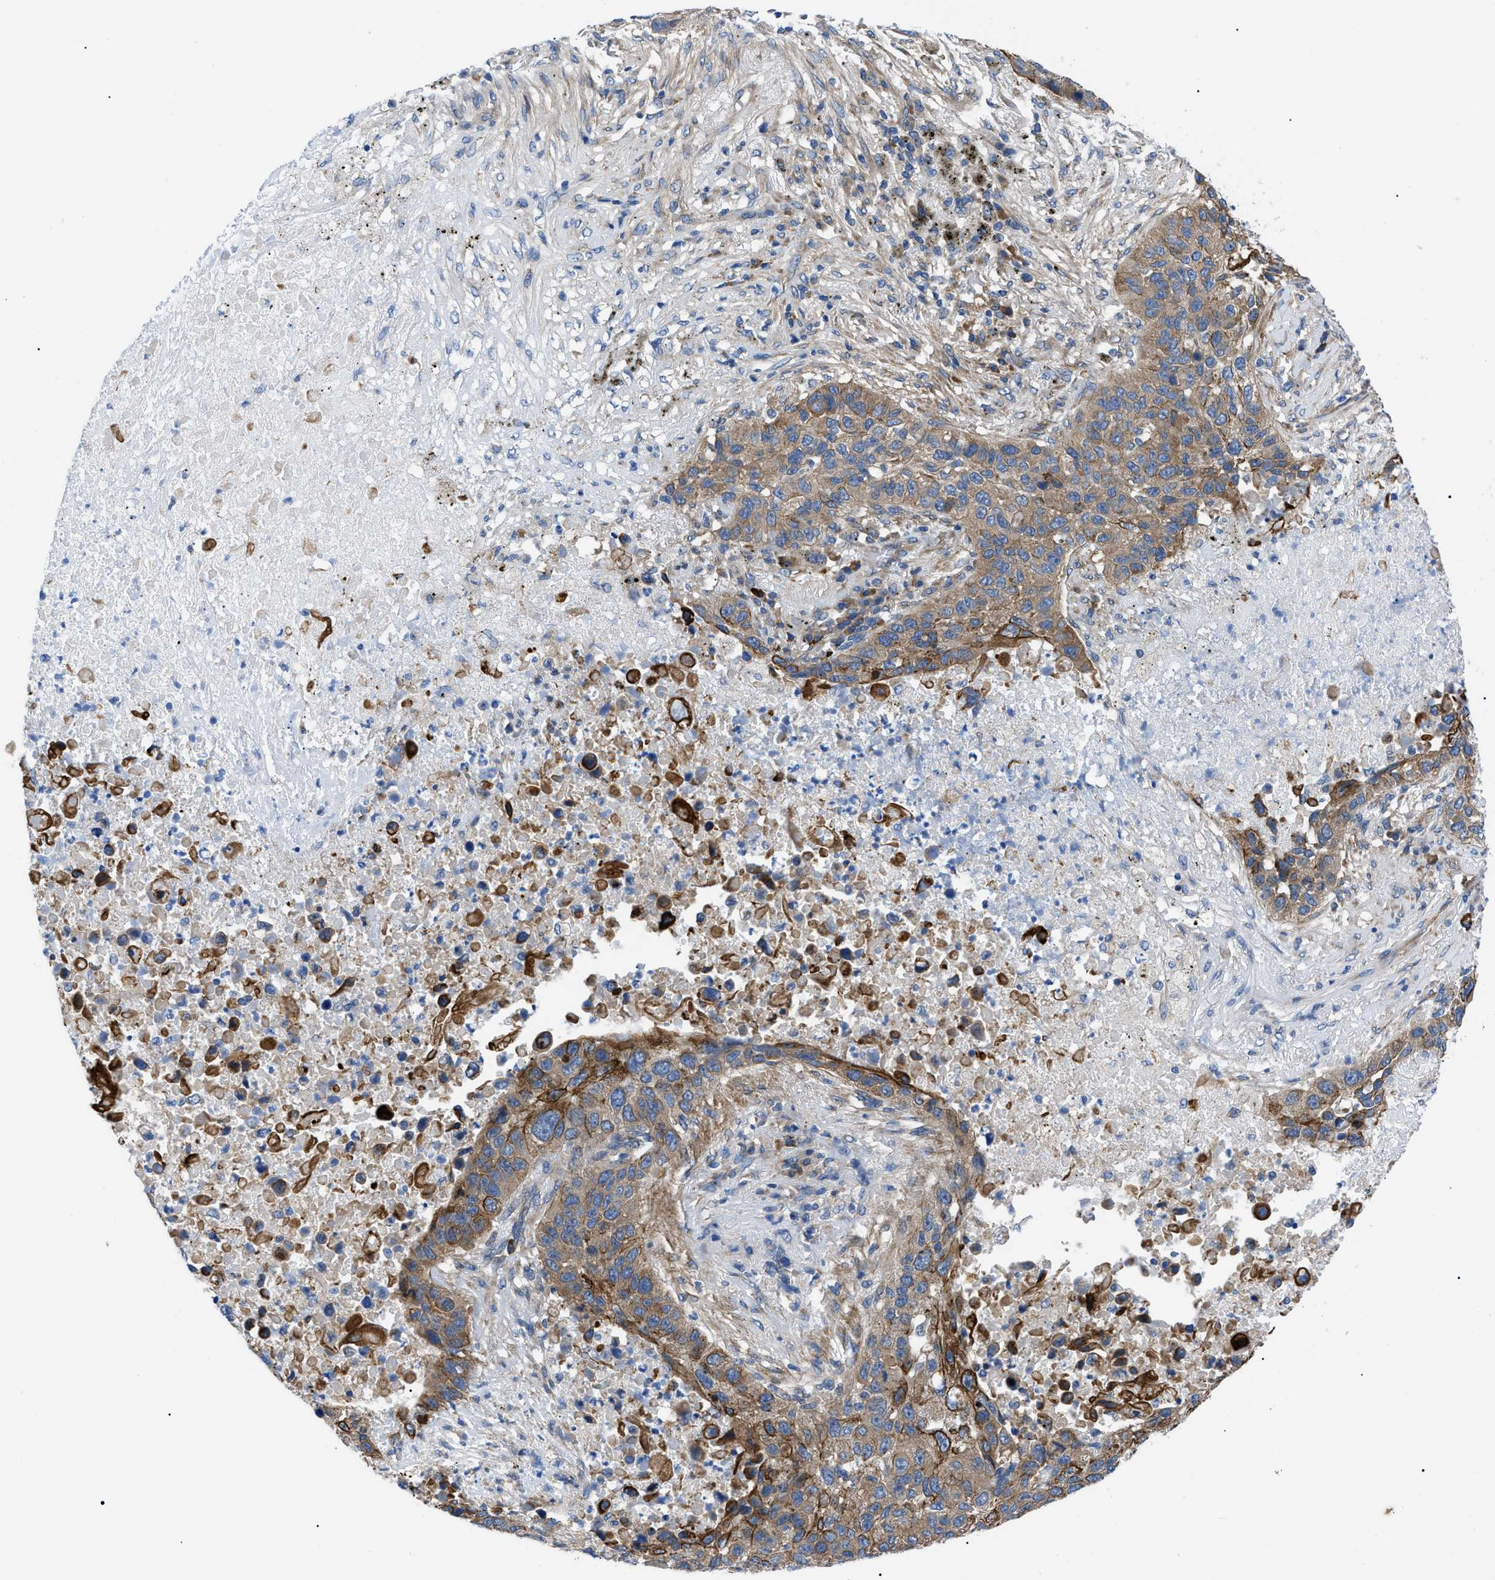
{"staining": {"intensity": "moderate", "quantity": ">75%", "location": "cytoplasmic/membranous"}, "tissue": "lung cancer", "cell_type": "Tumor cells", "image_type": "cancer", "snomed": [{"axis": "morphology", "description": "Squamous cell carcinoma, NOS"}, {"axis": "topography", "description": "Lung"}], "caption": "Immunohistochemistry (DAB (3,3'-diaminobenzidine)) staining of squamous cell carcinoma (lung) shows moderate cytoplasmic/membranous protein expression in approximately >75% of tumor cells. The staining was performed using DAB (3,3'-diaminobenzidine) to visualize the protein expression in brown, while the nuclei were stained in blue with hematoxylin (Magnification: 20x).", "gene": "HSPB8", "patient": {"sex": "male", "age": 57}}